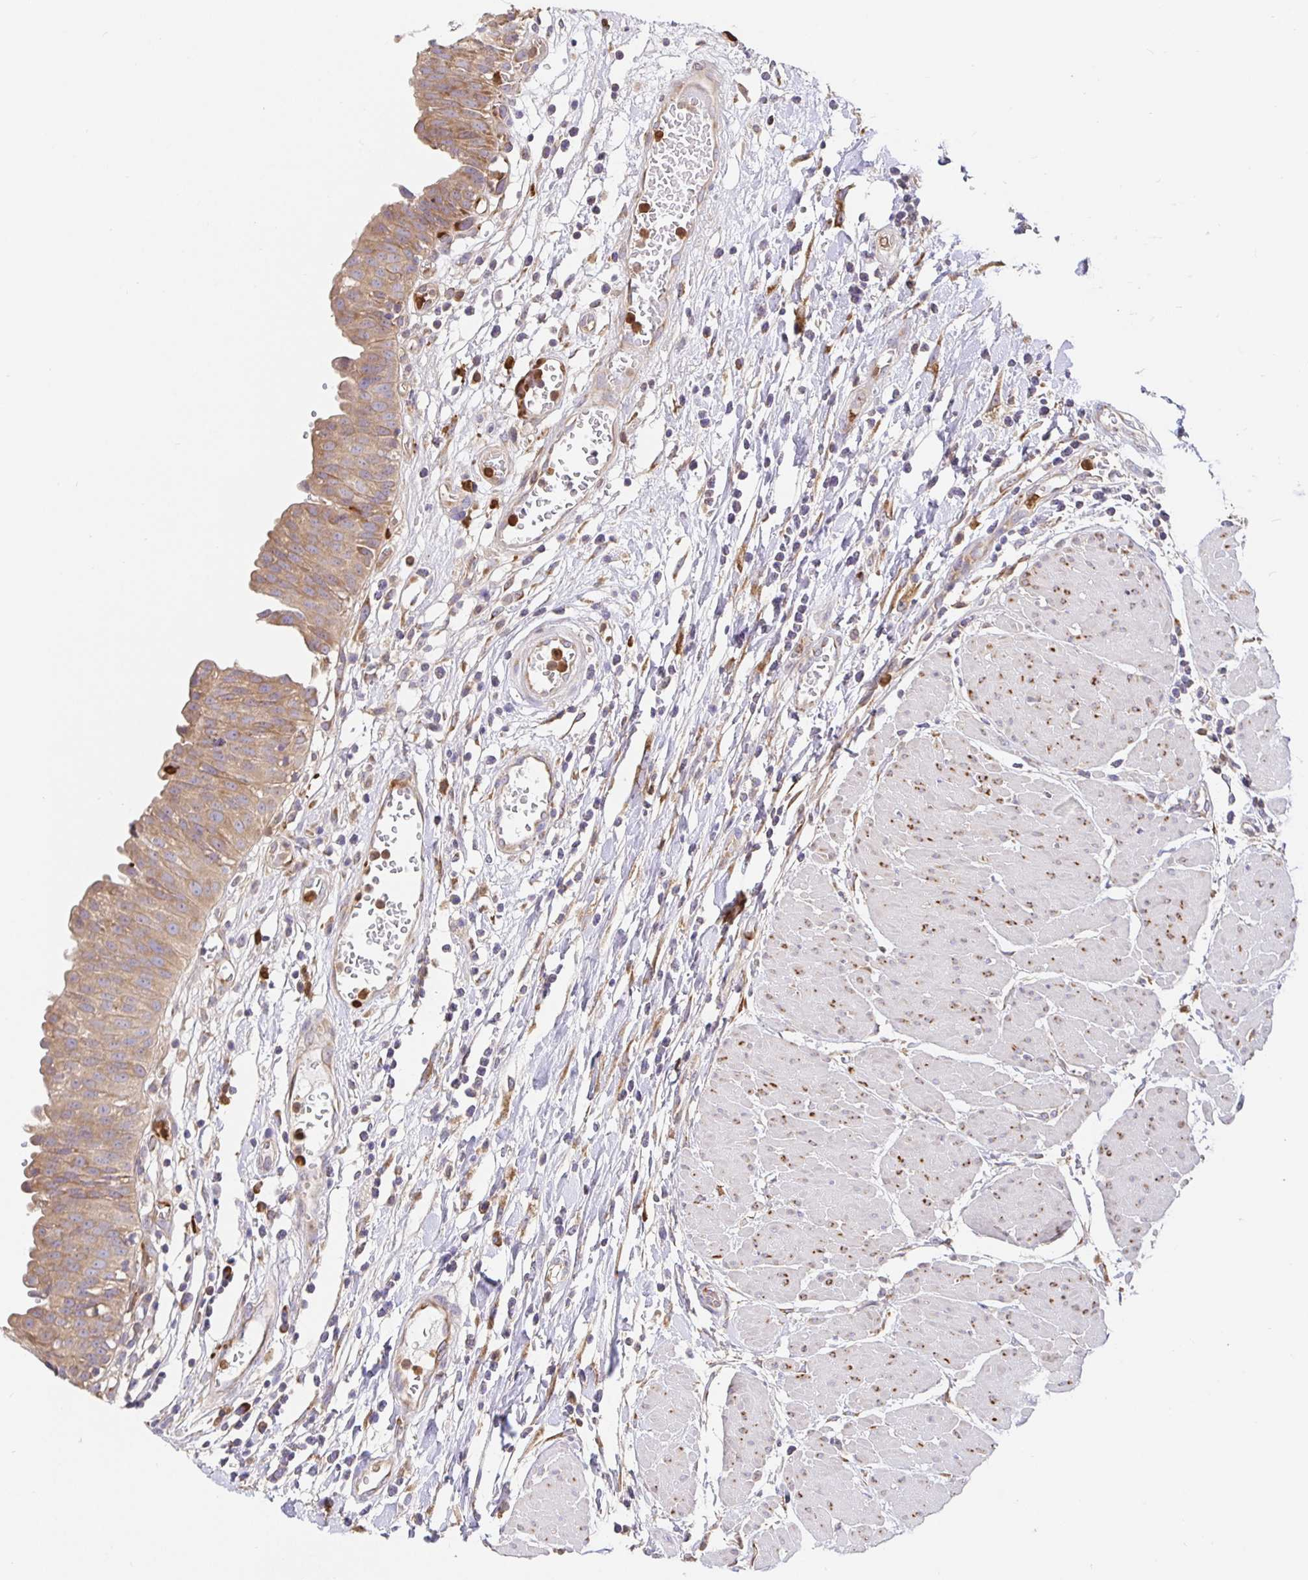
{"staining": {"intensity": "moderate", "quantity": ">75%", "location": "cytoplasmic/membranous"}, "tissue": "urinary bladder", "cell_type": "Urothelial cells", "image_type": "normal", "snomed": [{"axis": "morphology", "description": "Normal tissue, NOS"}, {"axis": "topography", "description": "Urinary bladder"}], "caption": "Protein expression by immunohistochemistry reveals moderate cytoplasmic/membranous expression in approximately >75% of urothelial cells in benign urinary bladder. (Brightfield microscopy of DAB IHC at high magnification).", "gene": "PDPK1", "patient": {"sex": "male", "age": 64}}